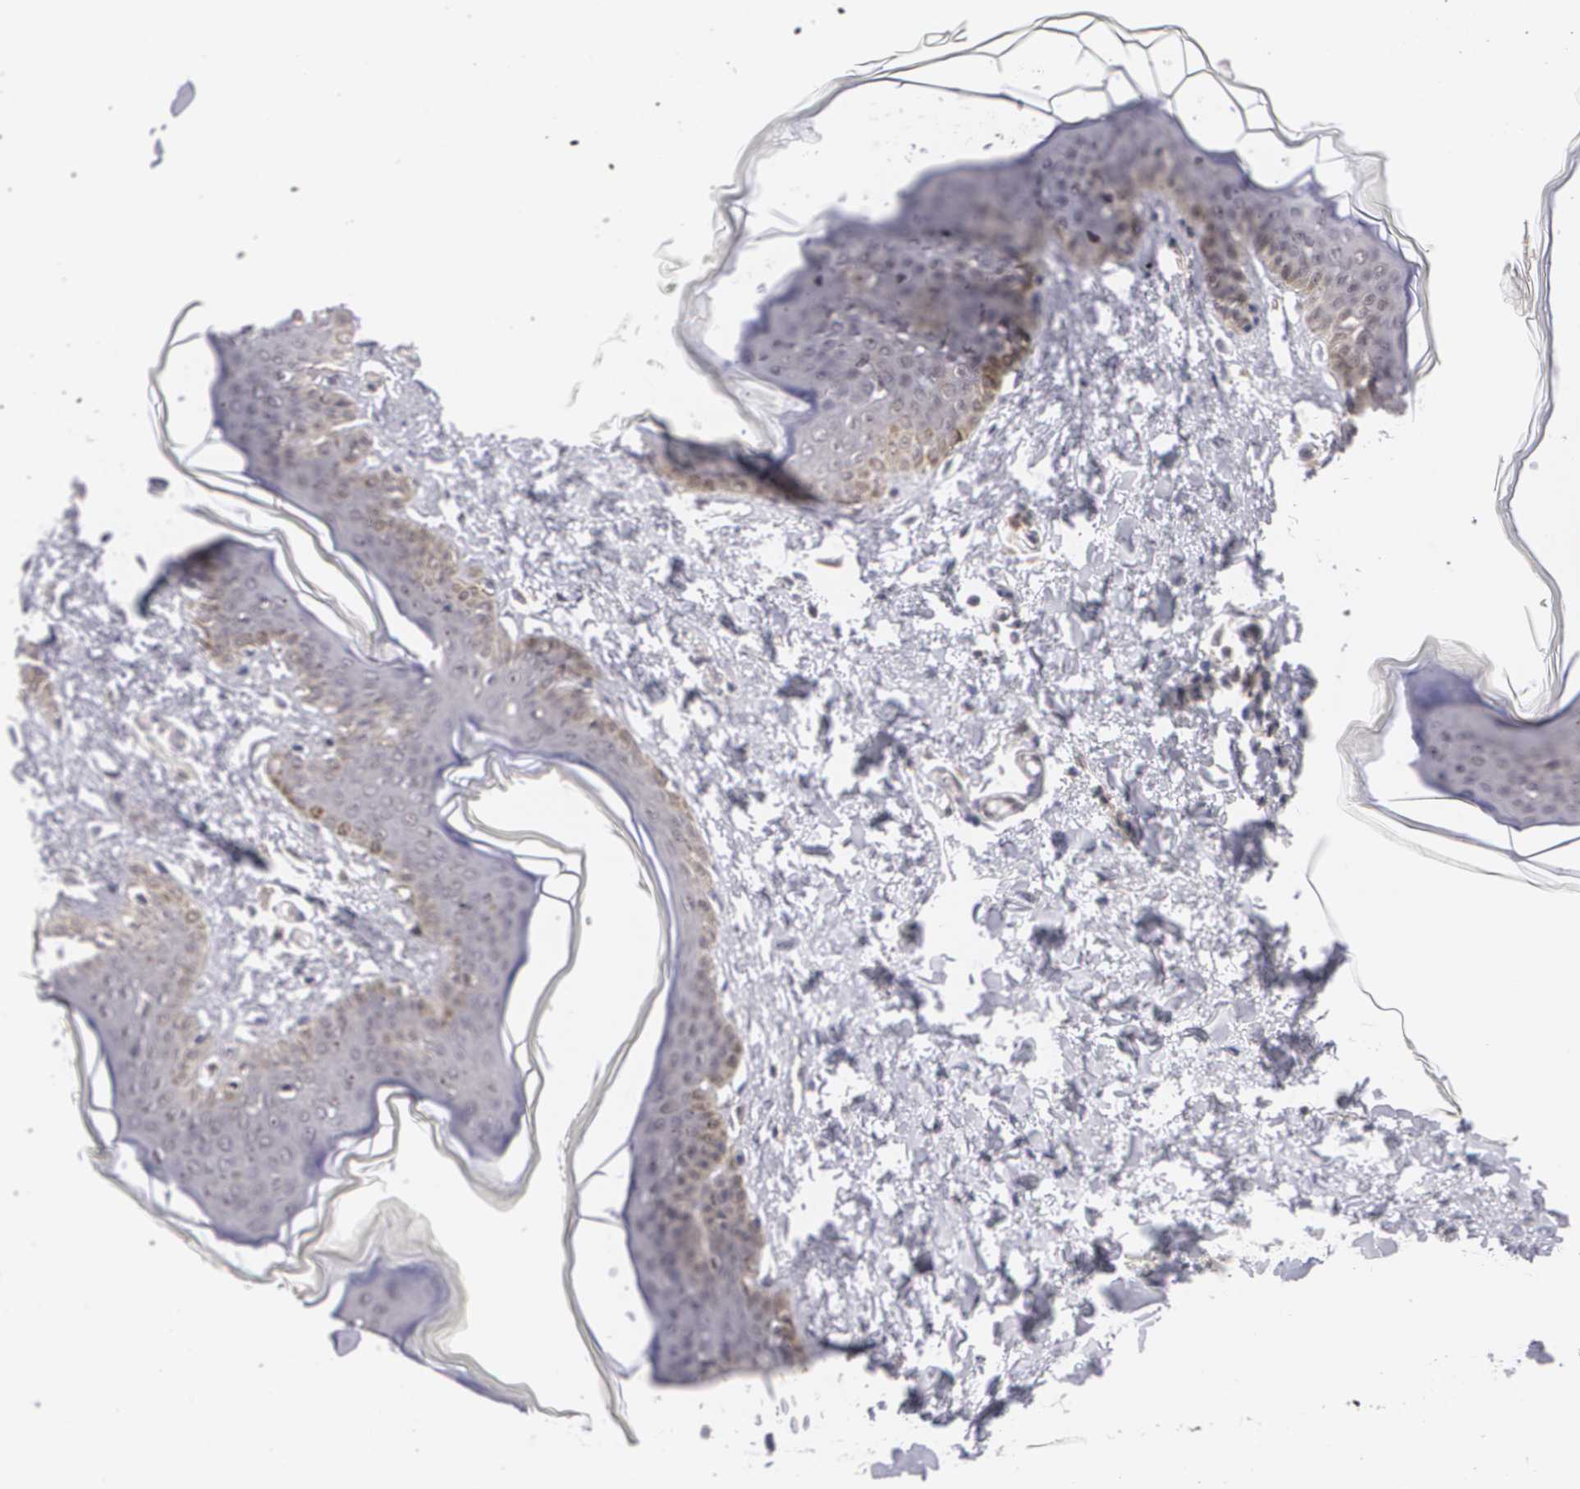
{"staining": {"intensity": "negative", "quantity": "none", "location": "none"}, "tissue": "skin", "cell_type": "Fibroblasts", "image_type": "normal", "snomed": [{"axis": "morphology", "description": "Normal tissue, NOS"}, {"axis": "topography", "description": "Skin"}], "caption": "This is a micrograph of immunohistochemistry (IHC) staining of unremarkable skin, which shows no expression in fibroblasts. (DAB (3,3'-diaminobenzidine) IHC with hematoxylin counter stain).", "gene": "BCL10", "patient": {"sex": "female", "age": 17}}